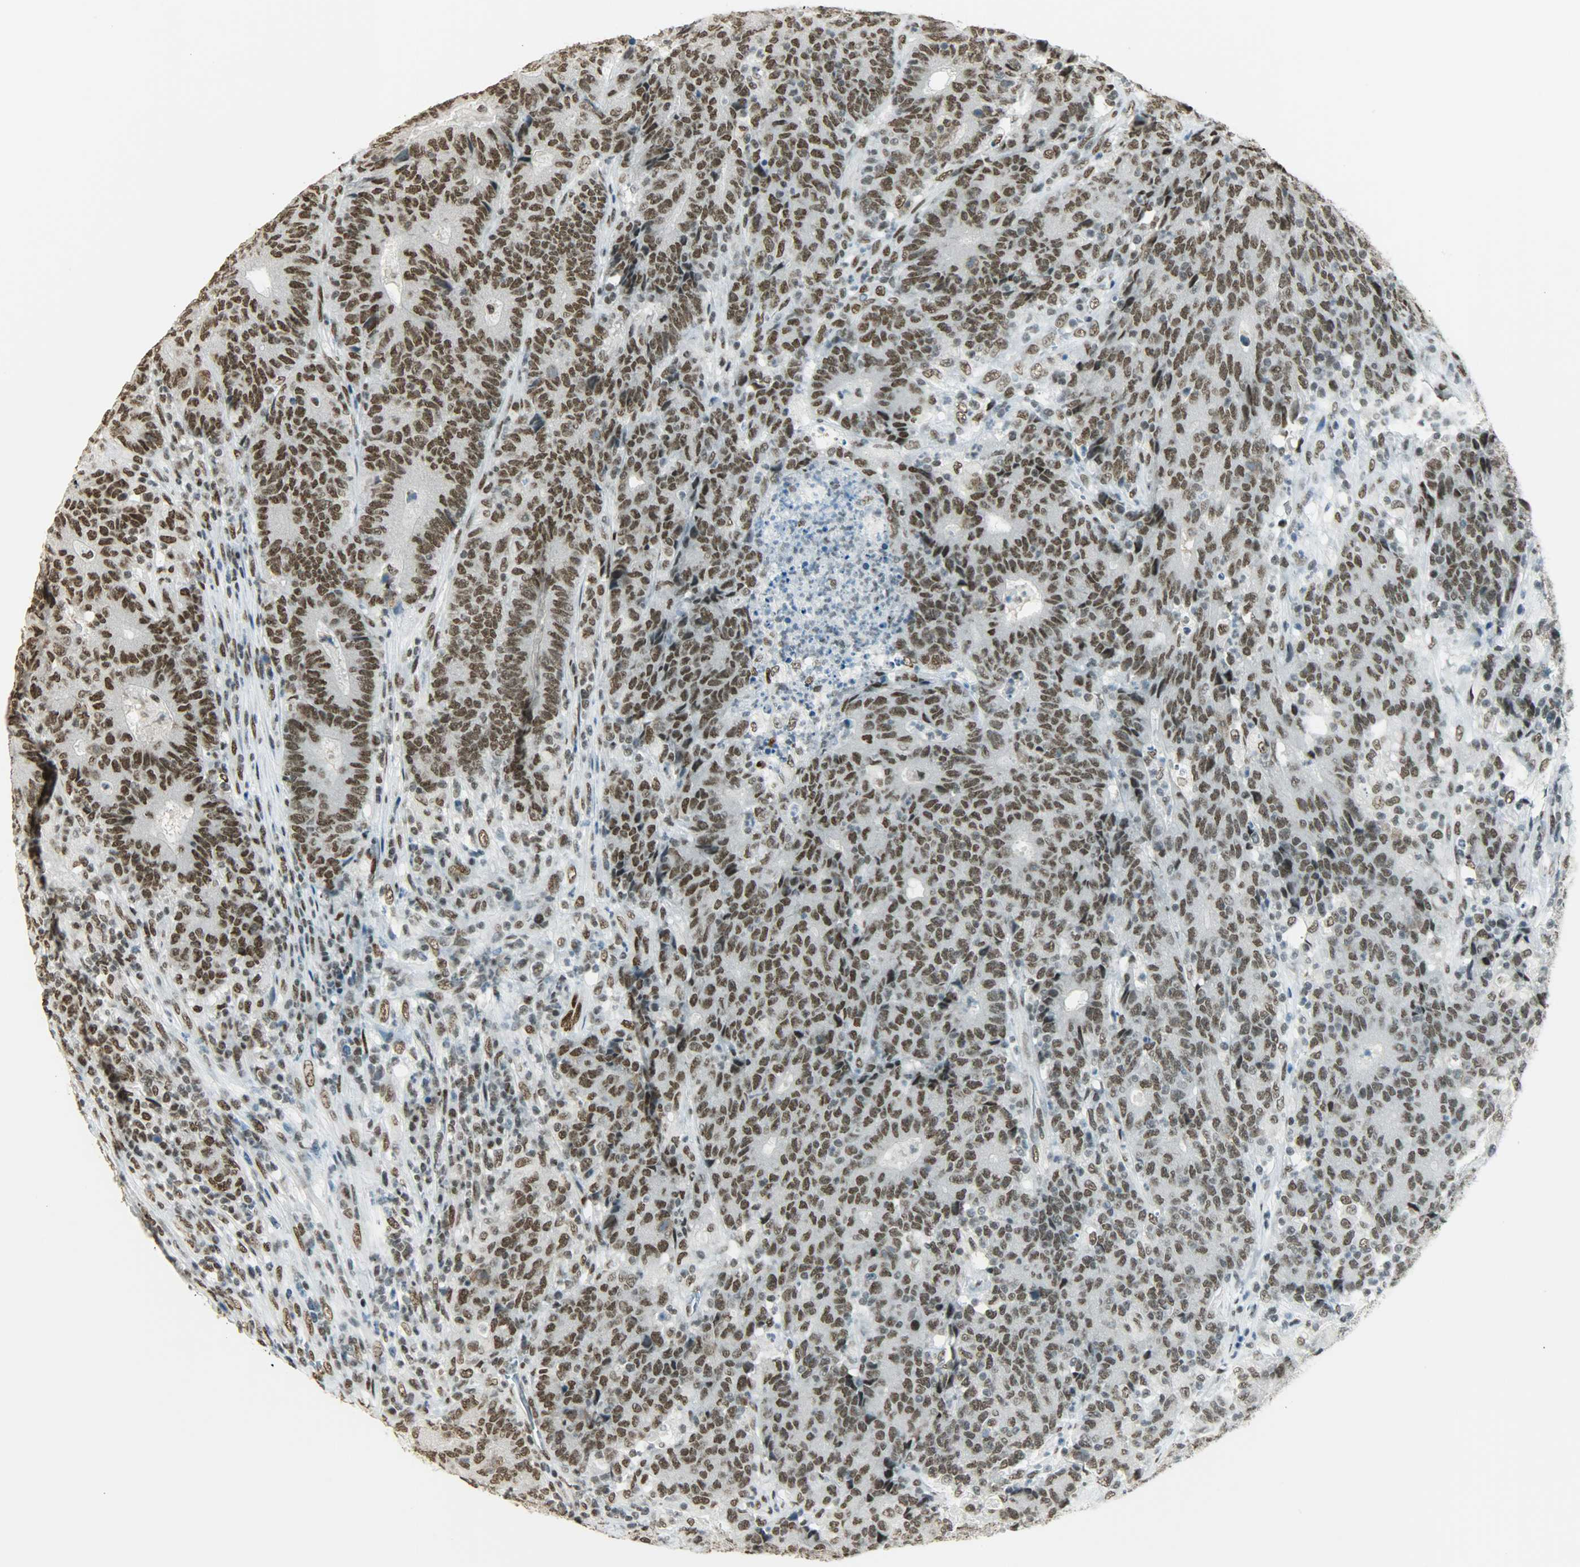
{"staining": {"intensity": "strong", "quantity": ">75%", "location": "nuclear"}, "tissue": "colorectal cancer", "cell_type": "Tumor cells", "image_type": "cancer", "snomed": [{"axis": "morphology", "description": "Normal tissue, NOS"}, {"axis": "morphology", "description": "Adenocarcinoma, NOS"}, {"axis": "topography", "description": "Colon"}], "caption": "Immunohistochemical staining of colorectal cancer (adenocarcinoma) demonstrates strong nuclear protein expression in approximately >75% of tumor cells.", "gene": "MYEF2", "patient": {"sex": "female", "age": 75}}